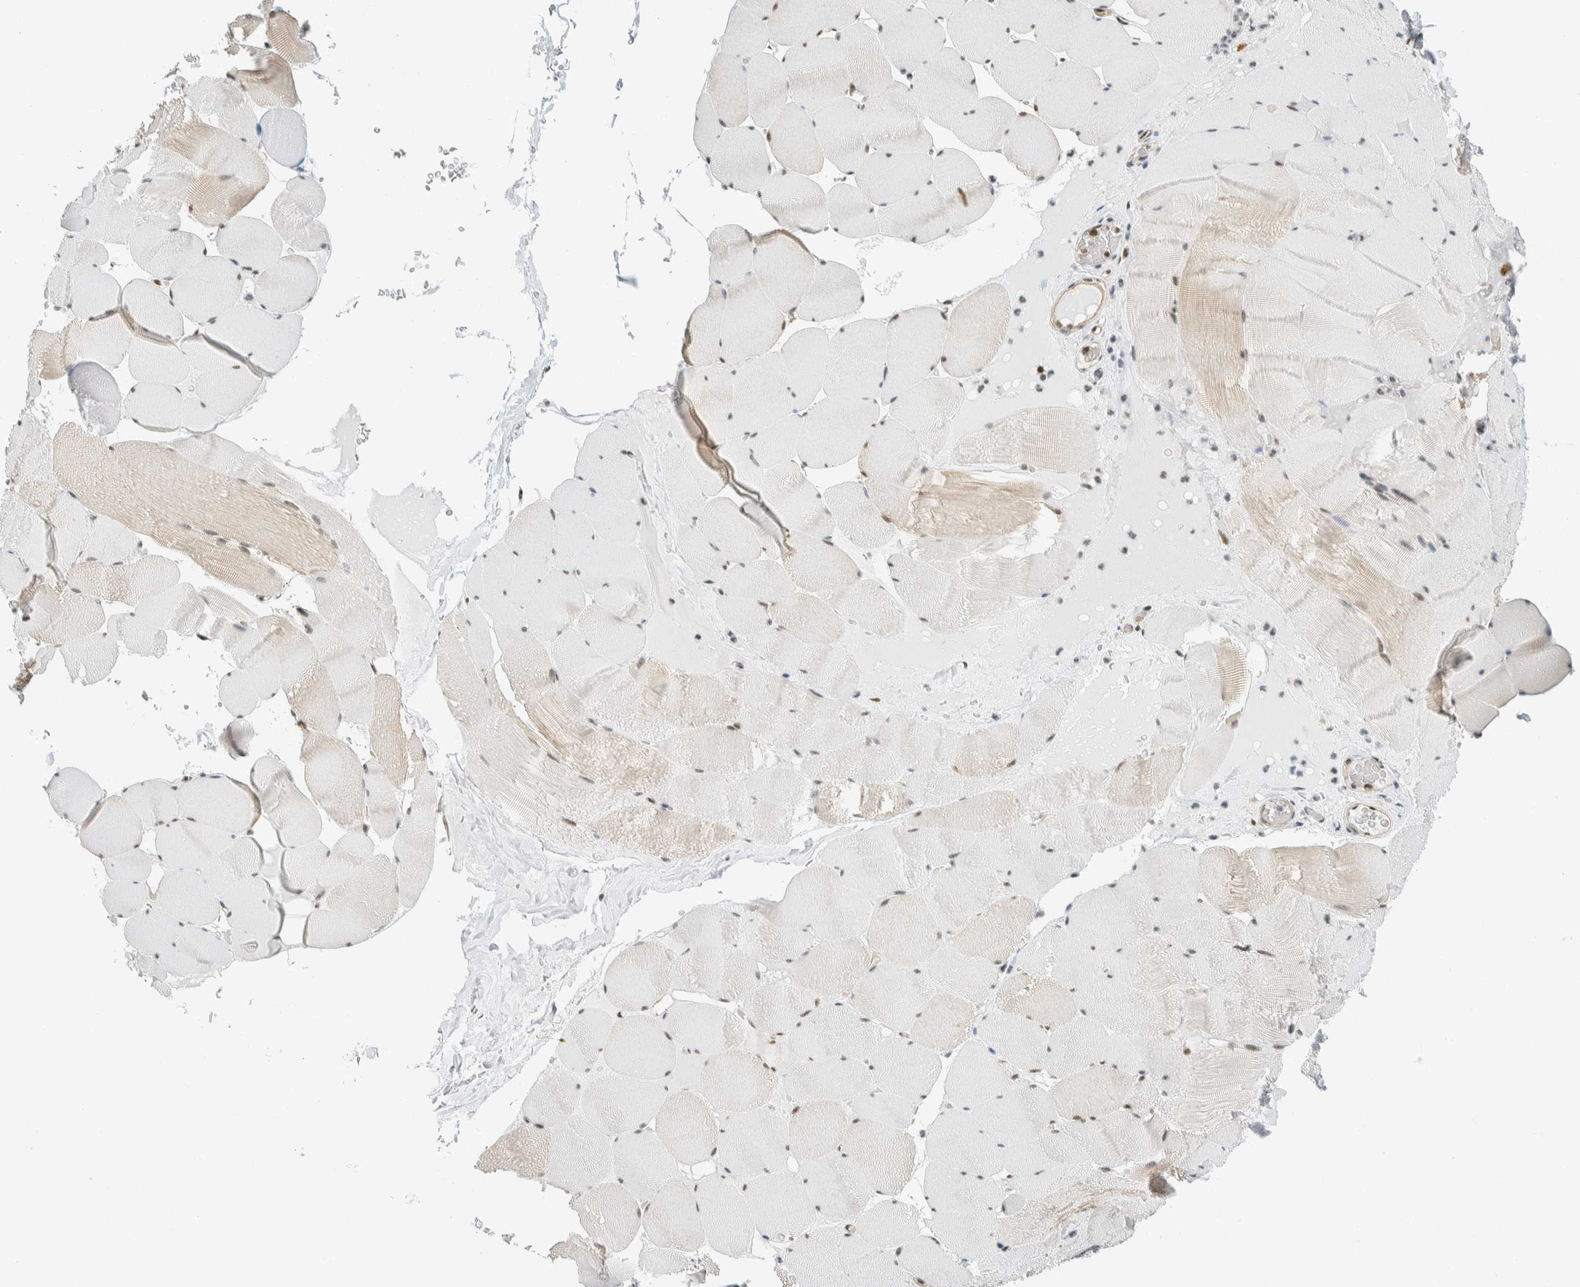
{"staining": {"intensity": "weak", "quantity": "25%-75%", "location": "cytoplasmic/membranous,nuclear"}, "tissue": "skeletal muscle", "cell_type": "Myocytes", "image_type": "normal", "snomed": [{"axis": "morphology", "description": "Normal tissue, NOS"}, {"axis": "topography", "description": "Skeletal muscle"}], "caption": "Immunohistochemistry photomicrograph of normal skeletal muscle stained for a protein (brown), which shows low levels of weak cytoplasmic/membranous,nuclear expression in about 25%-75% of myocytes.", "gene": "NIBAN2", "patient": {"sex": "male", "age": 62}}